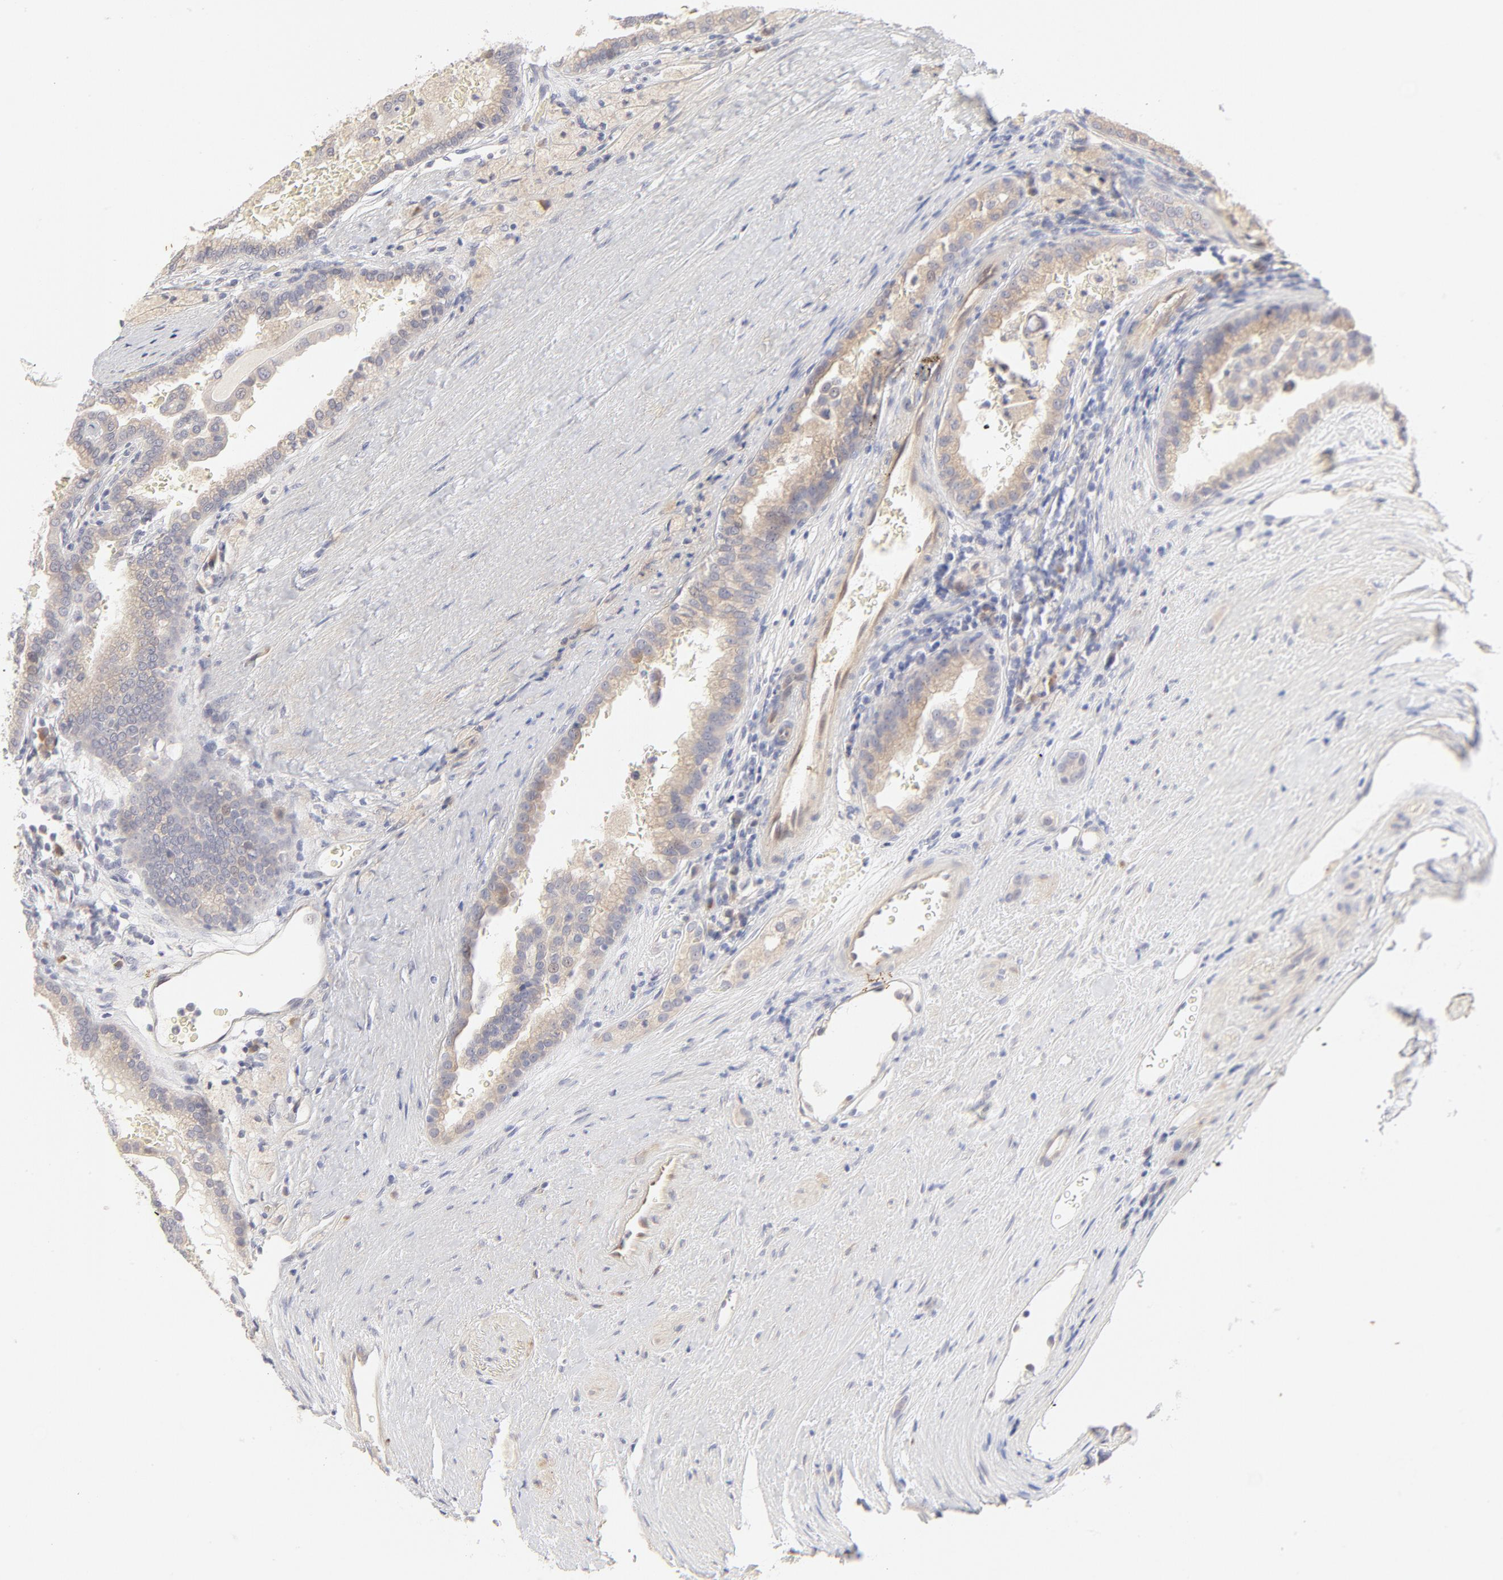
{"staining": {"intensity": "moderate", "quantity": "25%-75%", "location": "cytoplasmic/membranous"}, "tissue": "renal cancer", "cell_type": "Tumor cells", "image_type": "cancer", "snomed": [{"axis": "morphology", "description": "Adenocarcinoma, NOS"}, {"axis": "topography", "description": "Kidney"}], "caption": "A histopathology image of adenocarcinoma (renal) stained for a protein reveals moderate cytoplasmic/membranous brown staining in tumor cells.", "gene": "NKX2-2", "patient": {"sex": "male", "age": 61}}